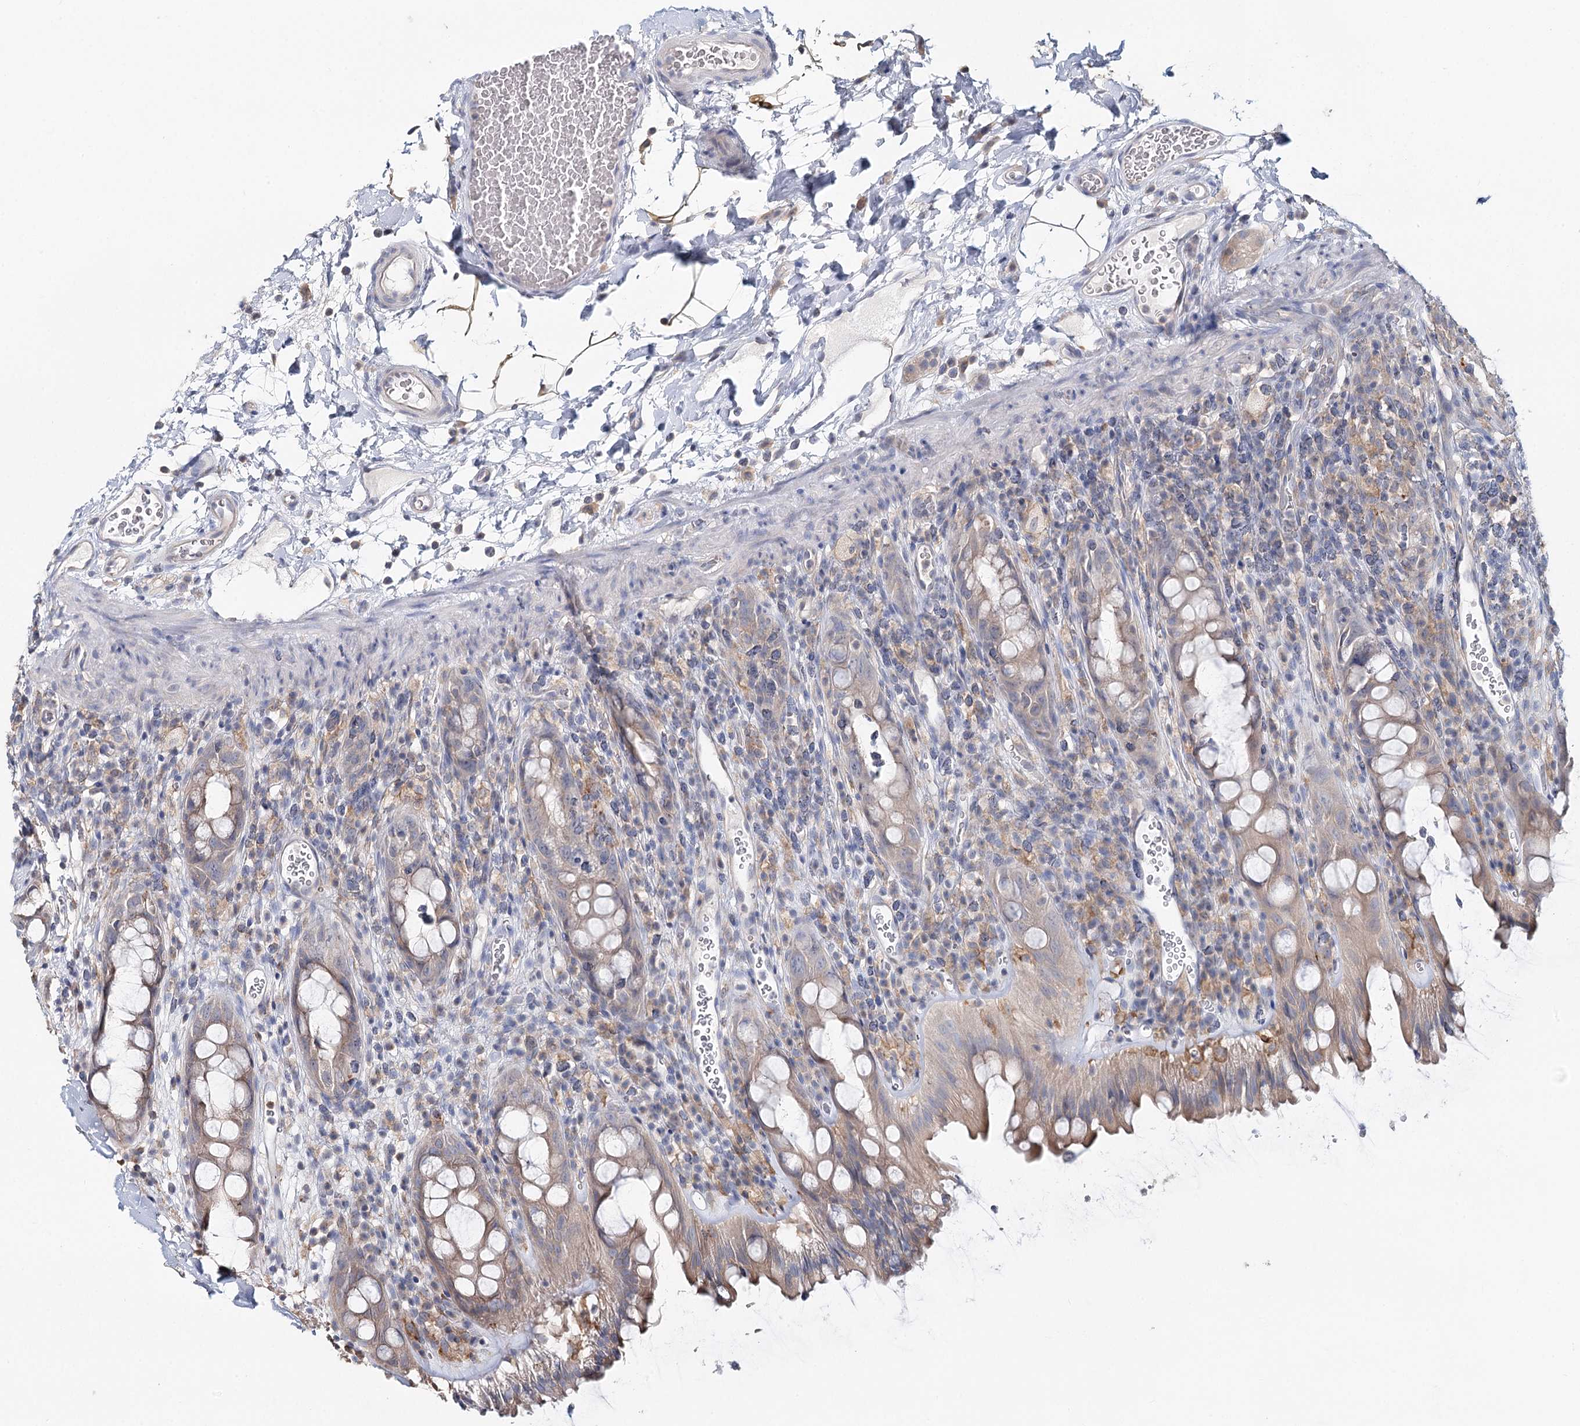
{"staining": {"intensity": "weak", "quantity": "<25%", "location": "cytoplasmic/membranous"}, "tissue": "rectum", "cell_type": "Glandular cells", "image_type": "normal", "snomed": [{"axis": "morphology", "description": "Normal tissue, NOS"}, {"axis": "topography", "description": "Rectum"}], "caption": "Photomicrograph shows no significant protein positivity in glandular cells of normal rectum.", "gene": "DAPK1", "patient": {"sex": "female", "age": 57}}